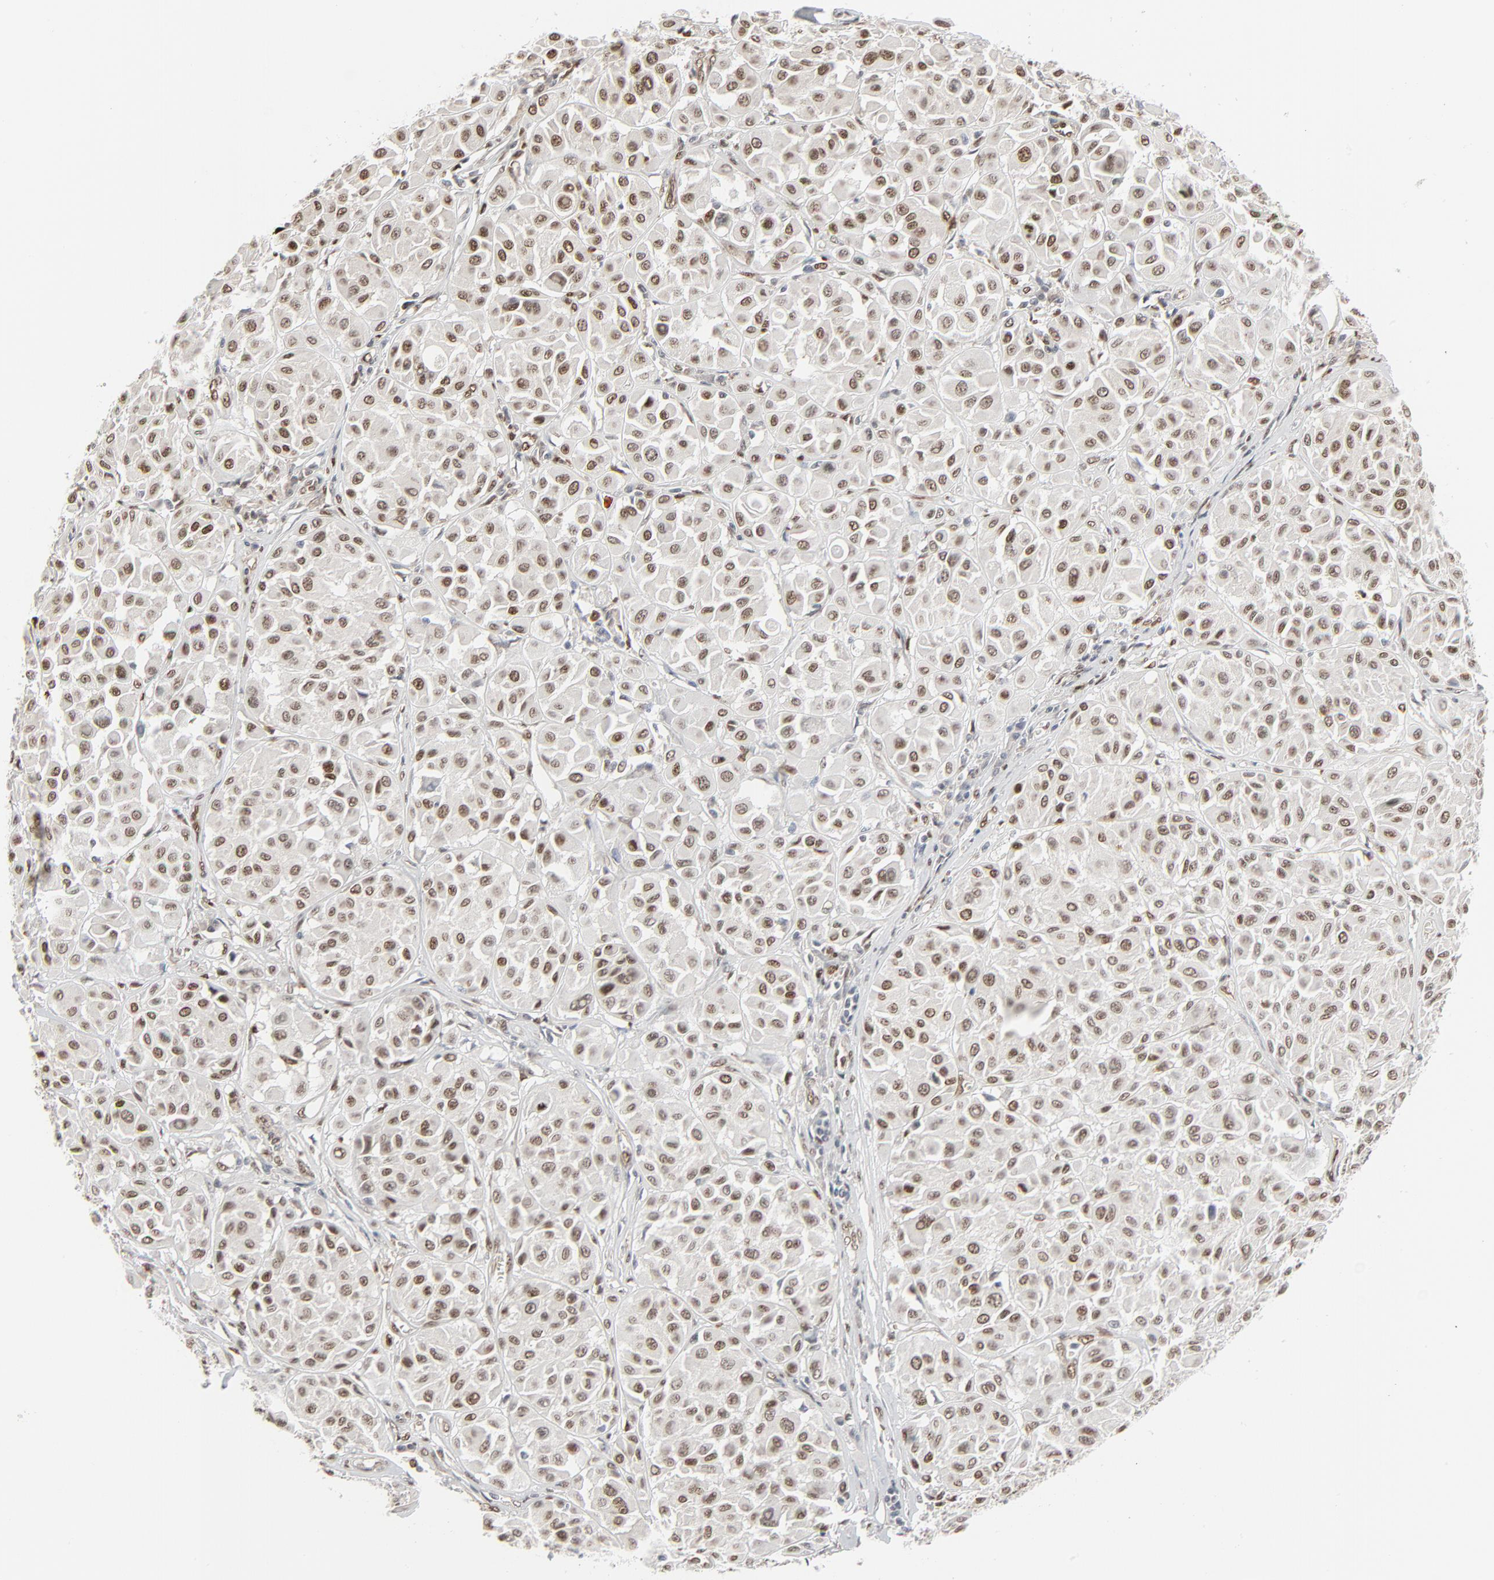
{"staining": {"intensity": "strong", "quantity": ">75%", "location": "nuclear"}, "tissue": "melanoma", "cell_type": "Tumor cells", "image_type": "cancer", "snomed": [{"axis": "morphology", "description": "Malignant melanoma, Metastatic site"}, {"axis": "topography", "description": "Soft tissue"}], "caption": "This is an image of IHC staining of malignant melanoma (metastatic site), which shows strong positivity in the nuclear of tumor cells.", "gene": "CUX1", "patient": {"sex": "male", "age": 41}}